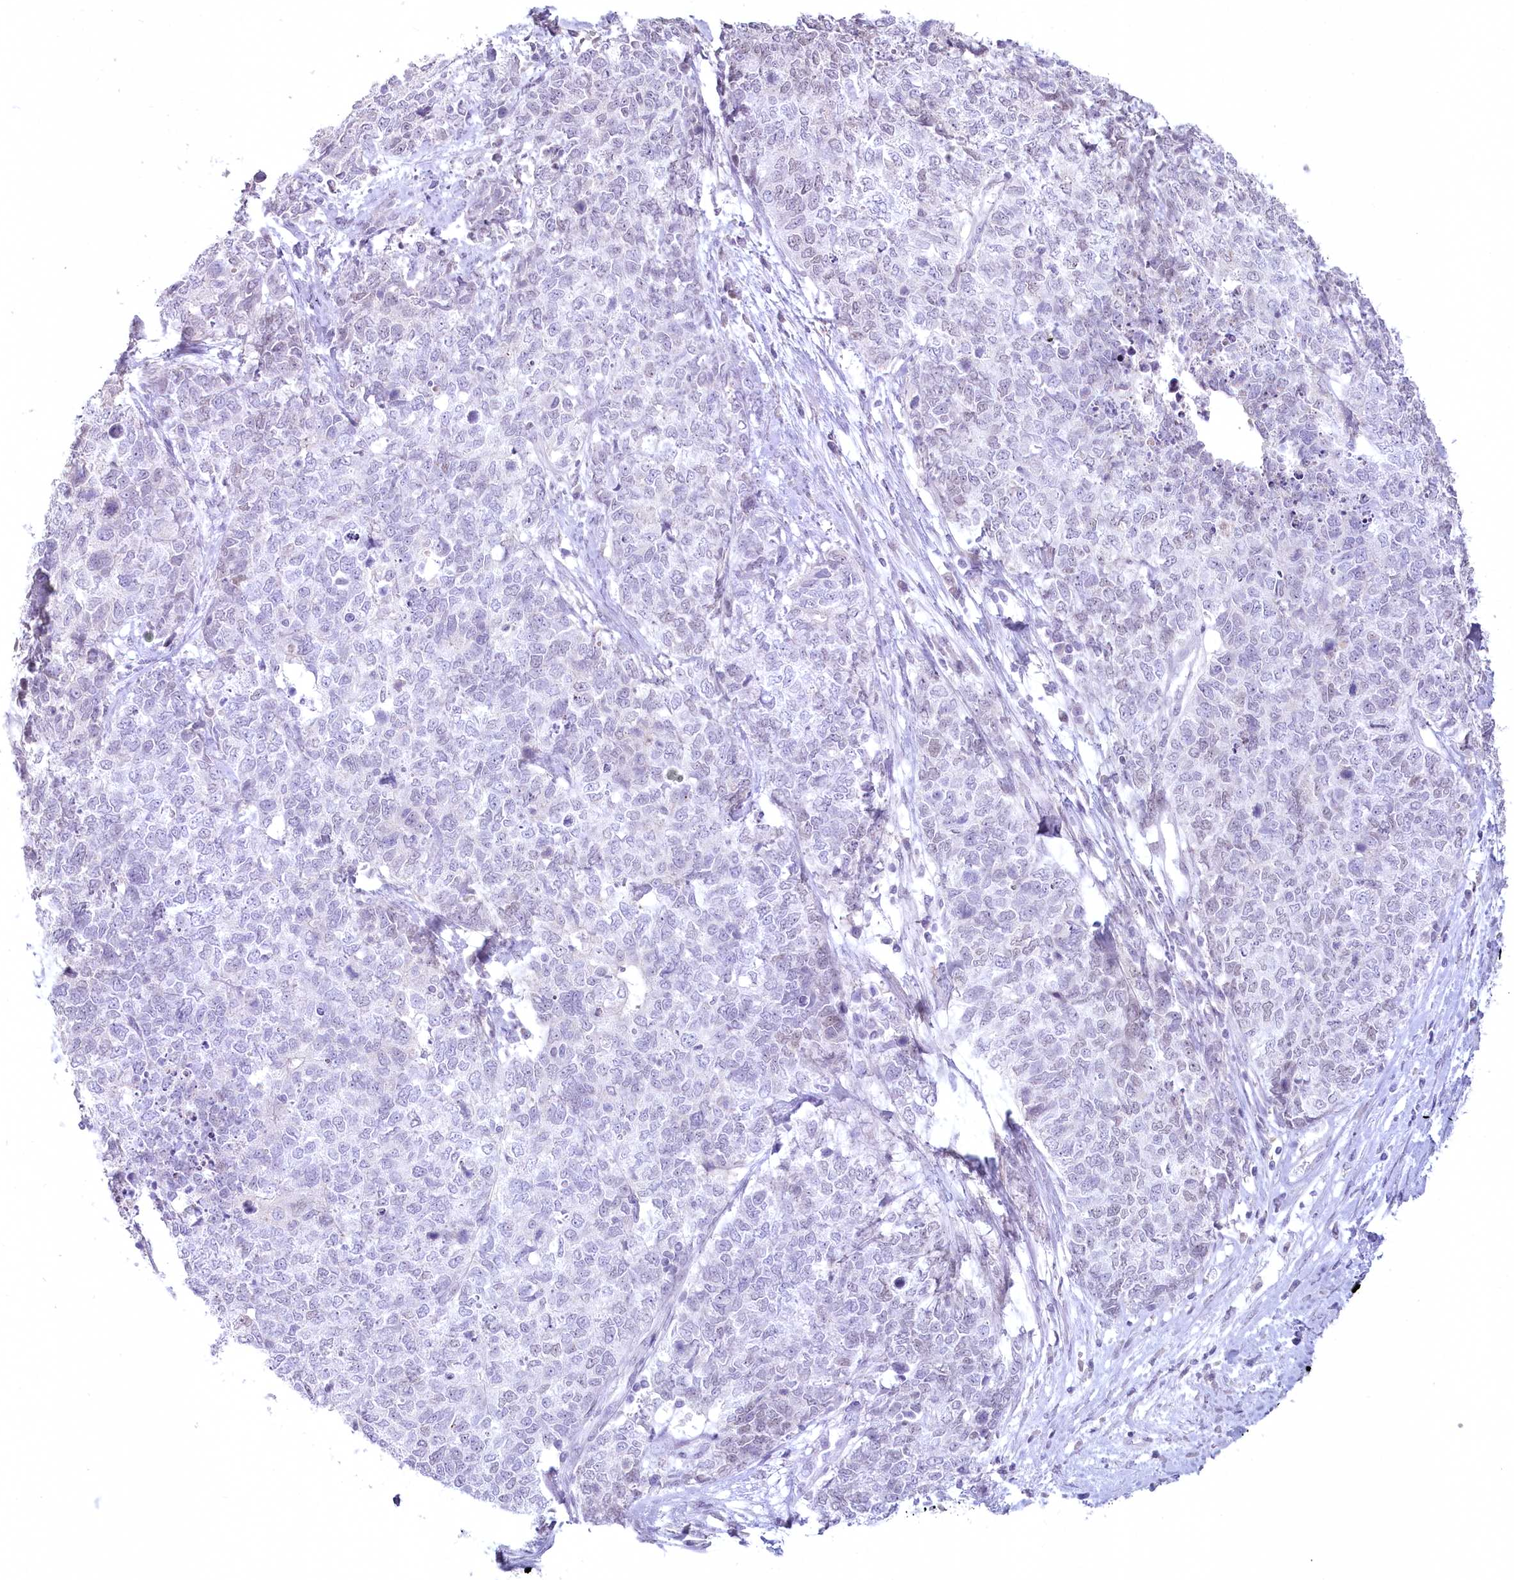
{"staining": {"intensity": "negative", "quantity": "none", "location": "none"}, "tissue": "cervical cancer", "cell_type": "Tumor cells", "image_type": "cancer", "snomed": [{"axis": "morphology", "description": "Squamous cell carcinoma, NOS"}, {"axis": "topography", "description": "Cervix"}], "caption": "The immunohistochemistry photomicrograph has no significant expression in tumor cells of cervical cancer (squamous cell carcinoma) tissue.", "gene": "USP11", "patient": {"sex": "female", "age": 63}}